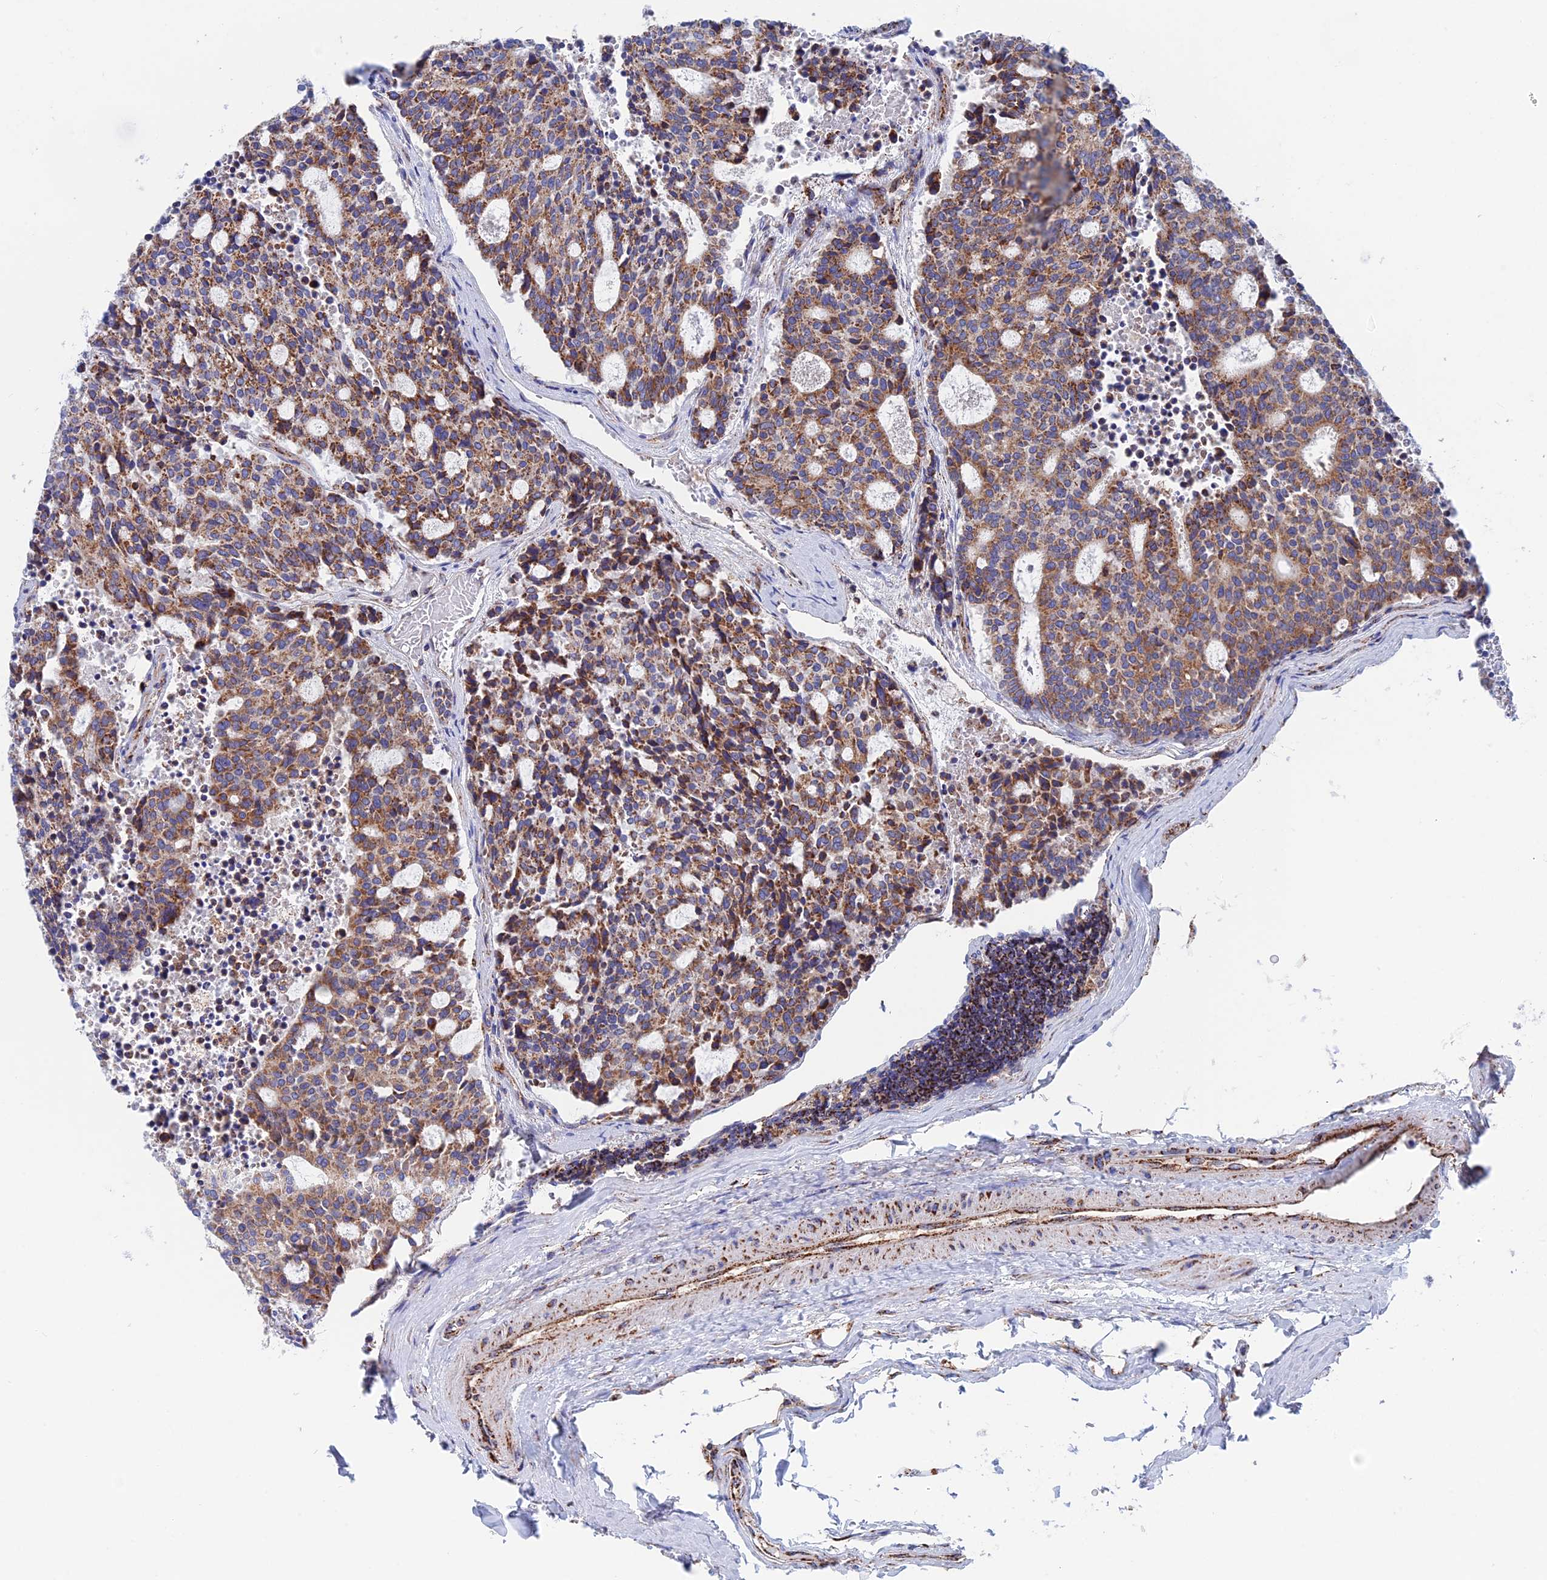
{"staining": {"intensity": "moderate", "quantity": ">75%", "location": "cytoplasmic/membranous"}, "tissue": "carcinoid", "cell_type": "Tumor cells", "image_type": "cancer", "snomed": [{"axis": "morphology", "description": "Carcinoid, malignant, NOS"}, {"axis": "topography", "description": "Pancreas"}], "caption": "About >75% of tumor cells in human malignant carcinoid reveal moderate cytoplasmic/membranous protein staining as visualized by brown immunohistochemical staining.", "gene": "WDR83", "patient": {"sex": "female", "age": 54}}